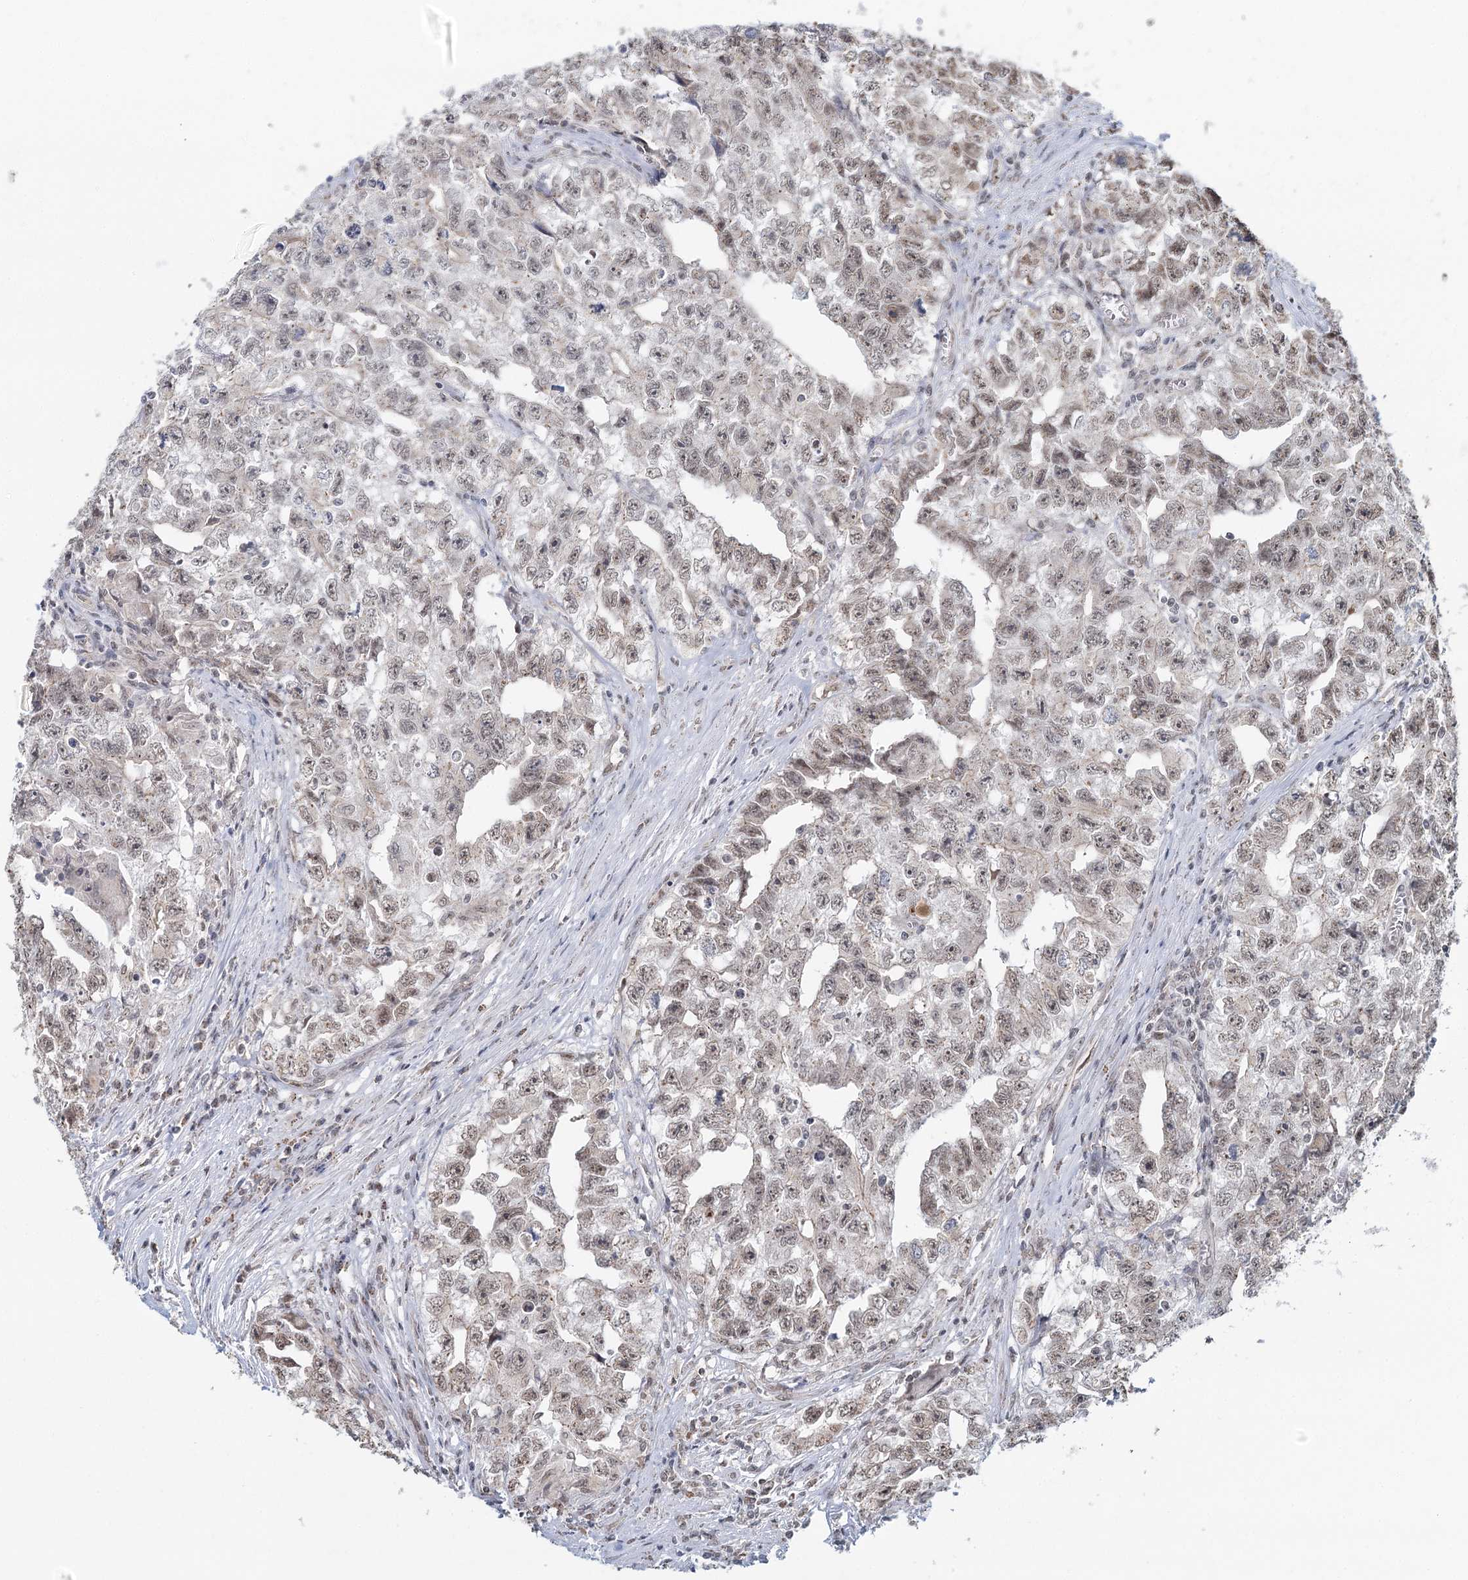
{"staining": {"intensity": "weak", "quantity": "25%-75%", "location": "nuclear"}, "tissue": "testis cancer", "cell_type": "Tumor cells", "image_type": "cancer", "snomed": [{"axis": "morphology", "description": "Seminoma, NOS"}, {"axis": "morphology", "description": "Carcinoma, Embryonal, NOS"}, {"axis": "topography", "description": "Testis"}], "caption": "Weak nuclear staining is seen in approximately 25%-75% of tumor cells in embryonal carcinoma (testis). The staining was performed using DAB to visualize the protein expression in brown, while the nuclei were stained in blue with hematoxylin (Magnification: 20x).", "gene": "GPALPP1", "patient": {"sex": "male", "age": 43}}